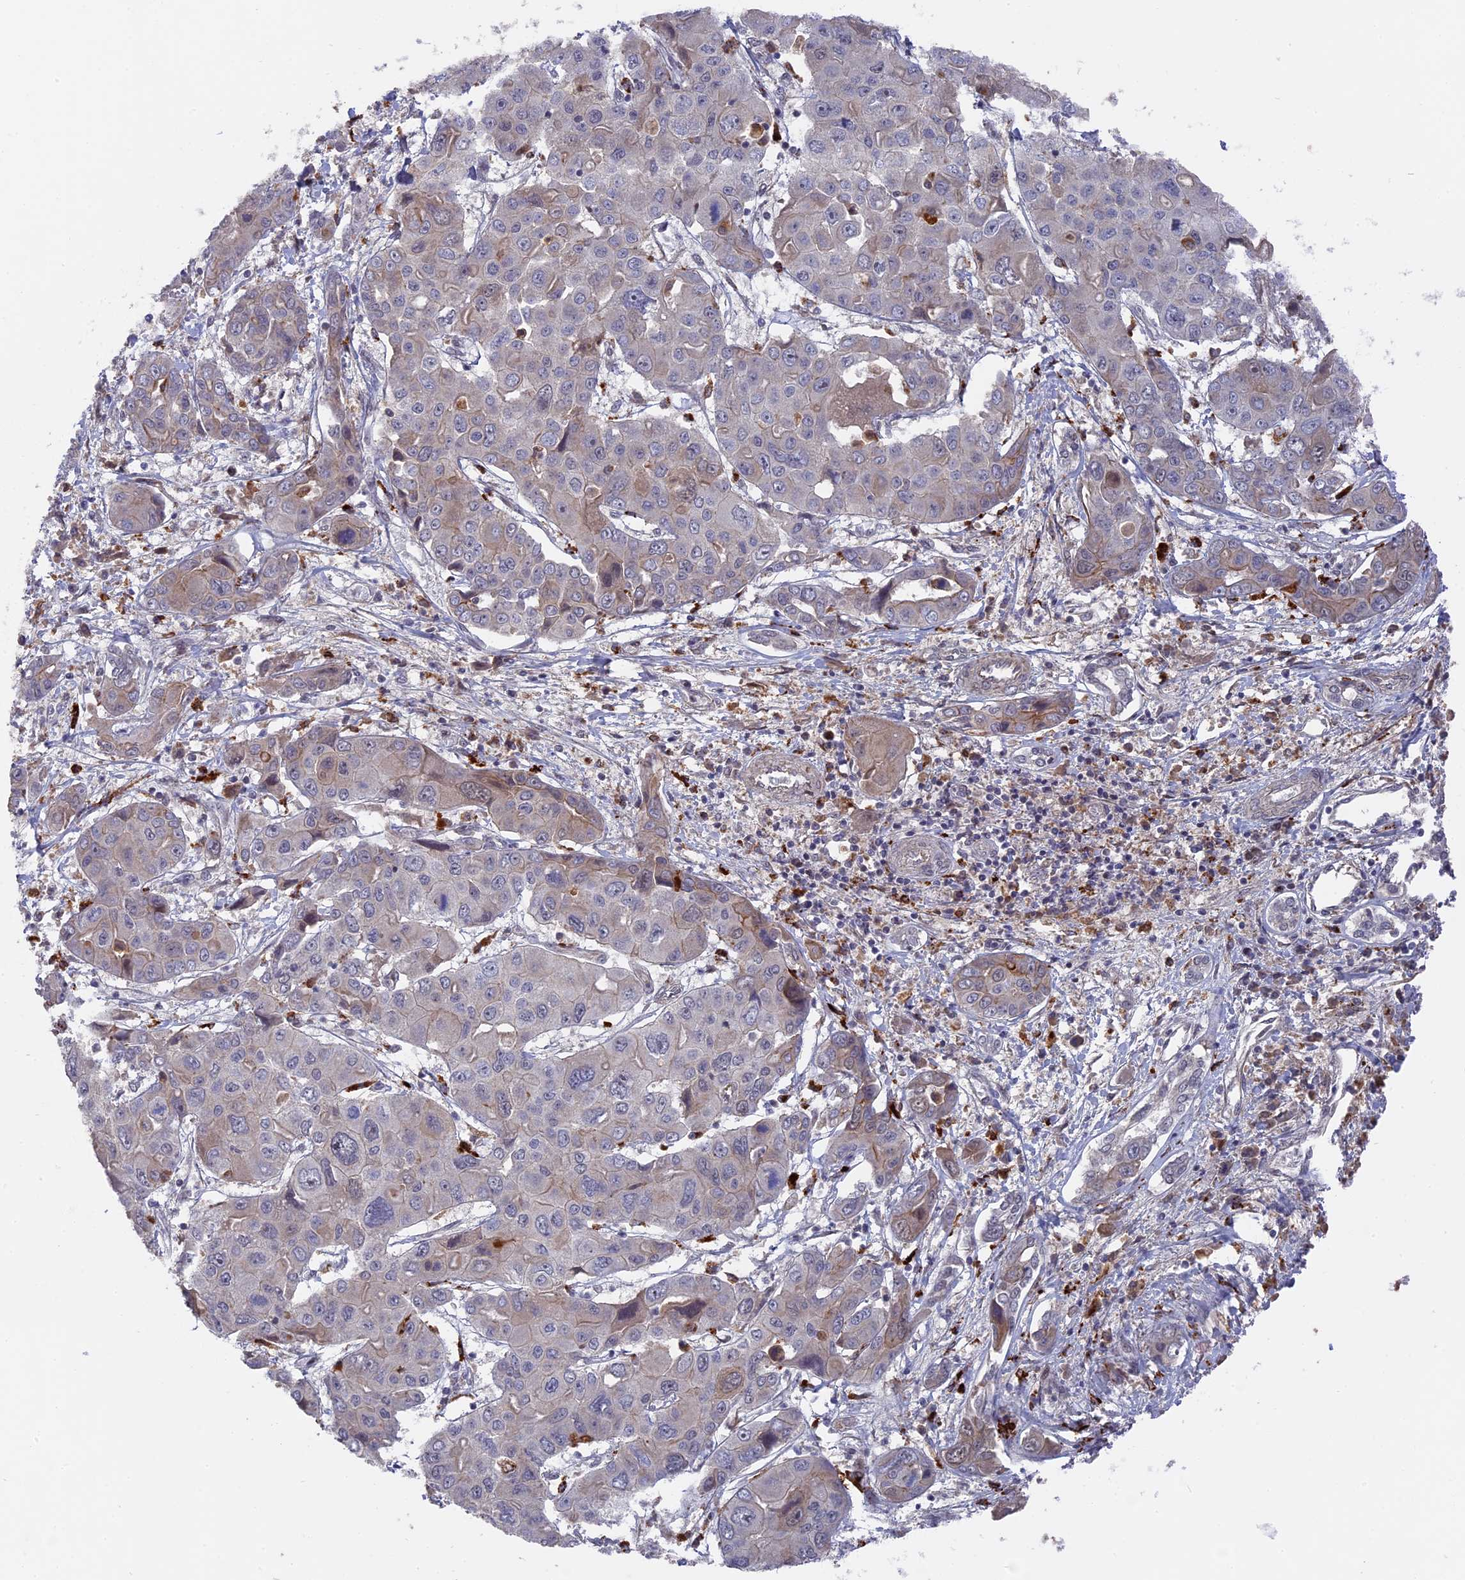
{"staining": {"intensity": "negative", "quantity": "none", "location": "none"}, "tissue": "liver cancer", "cell_type": "Tumor cells", "image_type": "cancer", "snomed": [{"axis": "morphology", "description": "Cholangiocarcinoma"}, {"axis": "topography", "description": "Liver"}], "caption": "DAB immunohistochemical staining of cholangiocarcinoma (liver) demonstrates no significant expression in tumor cells.", "gene": "TELO2", "patient": {"sex": "male", "age": 67}}